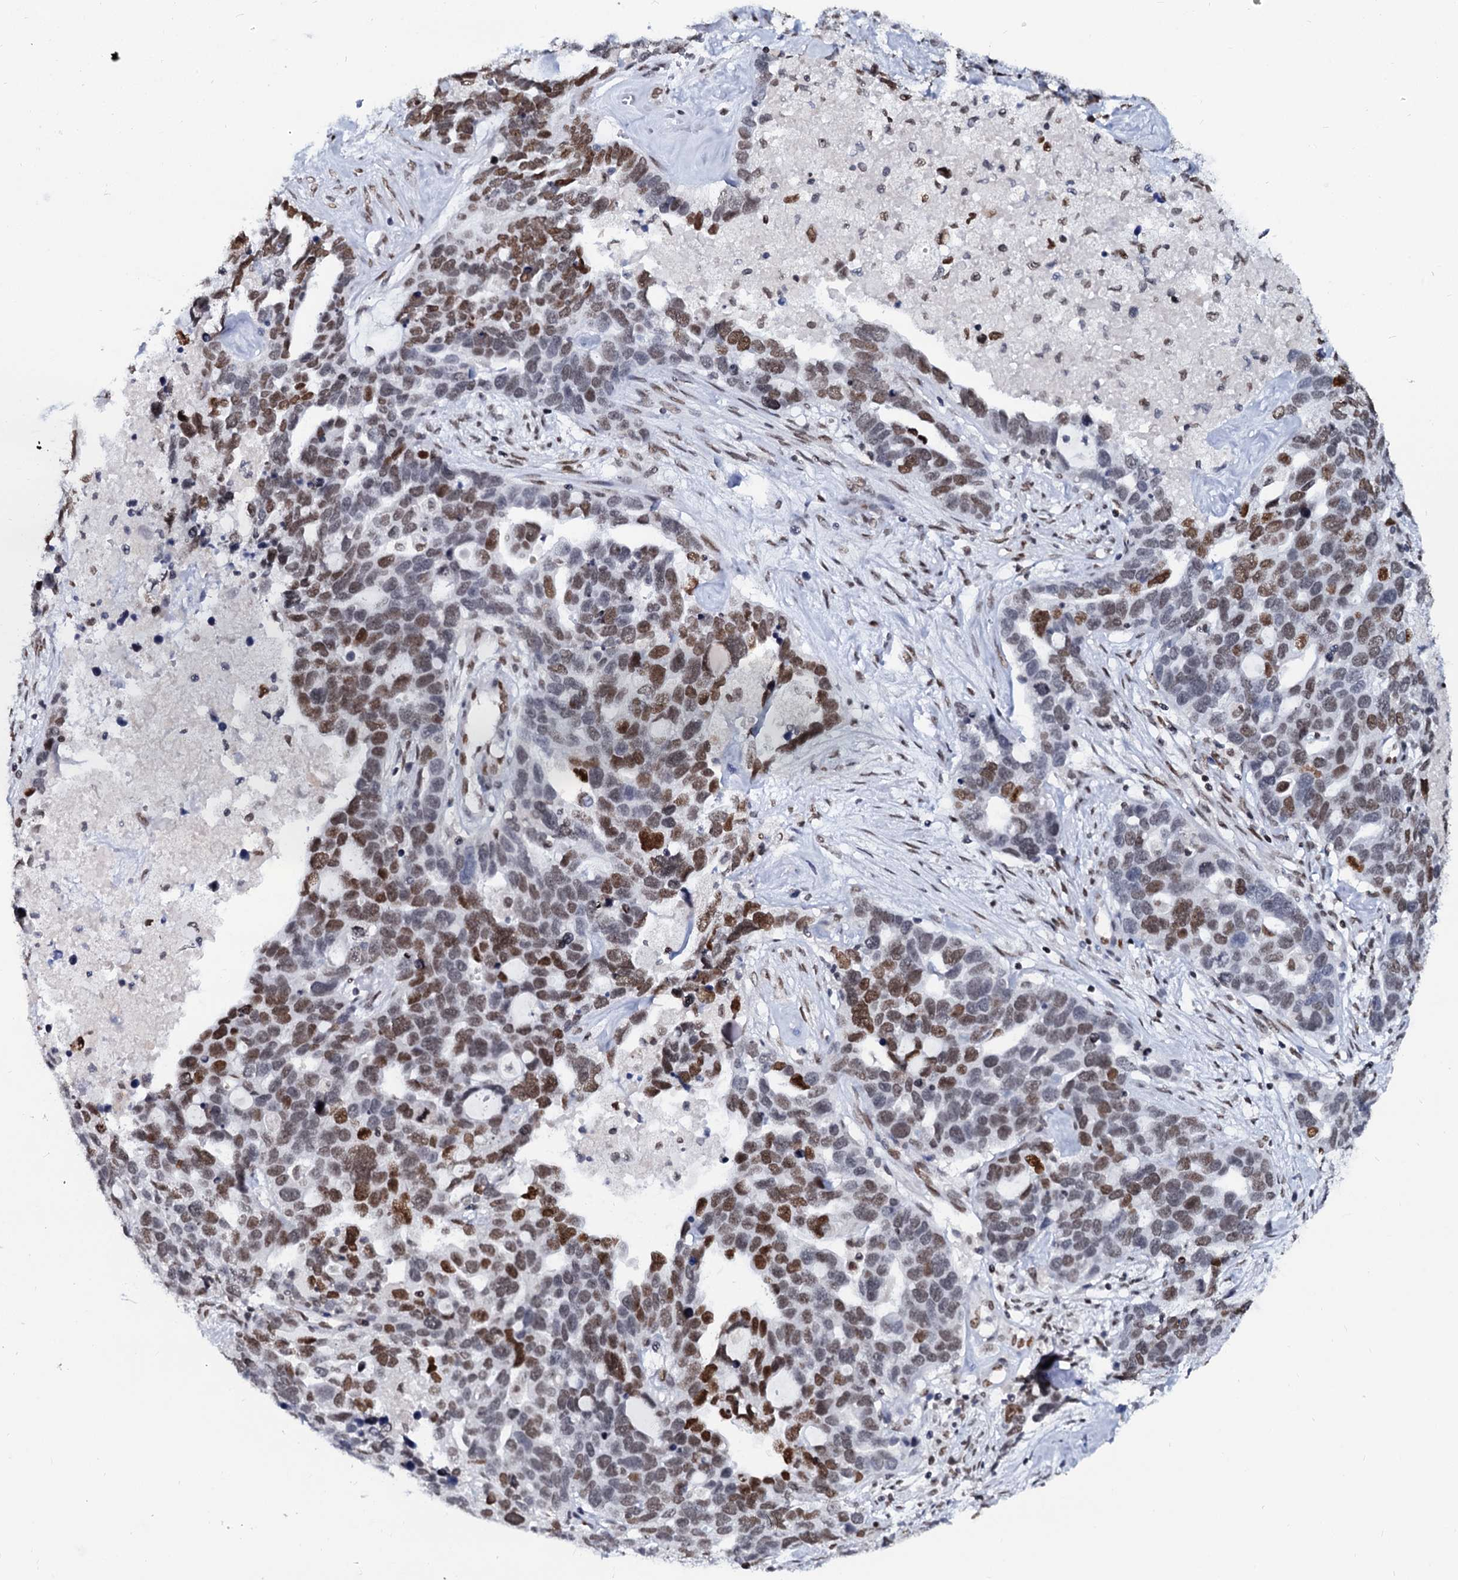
{"staining": {"intensity": "moderate", "quantity": "25%-75%", "location": "nuclear"}, "tissue": "ovarian cancer", "cell_type": "Tumor cells", "image_type": "cancer", "snomed": [{"axis": "morphology", "description": "Cystadenocarcinoma, serous, NOS"}, {"axis": "topography", "description": "Ovary"}], "caption": "Immunohistochemistry micrograph of human ovarian cancer stained for a protein (brown), which demonstrates medium levels of moderate nuclear staining in about 25%-75% of tumor cells.", "gene": "CMAS", "patient": {"sex": "female", "age": 54}}